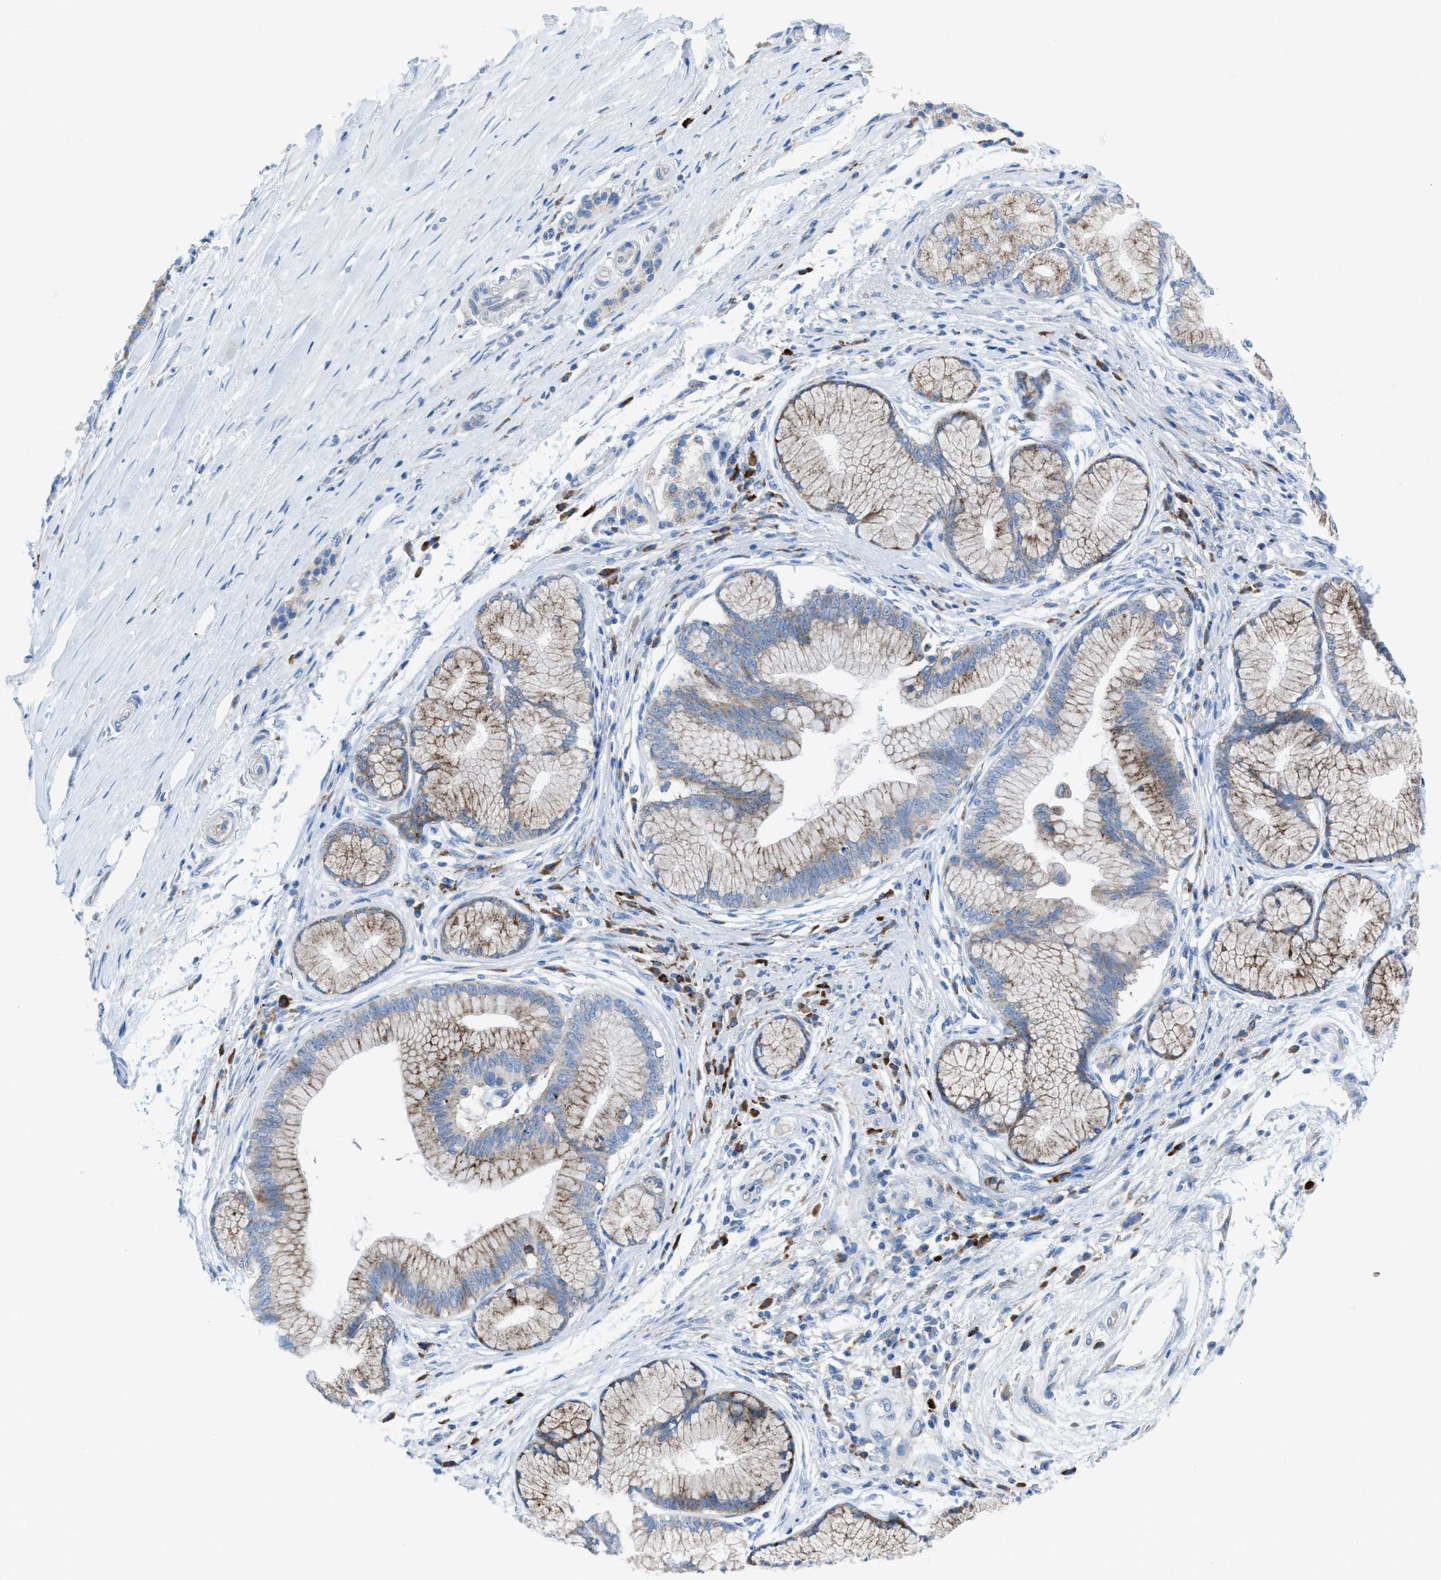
{"staining": {"intensity": "moderate", "quantity": ">75%", "location": "cytoplasmic/membranous"}, "tissue": "pancreatic cancer", "cell_type": "Tumor cells", "image_type": "cancer", "snomed": [{"axis": "morphology", "description": "Adenocarcinoma, NOS"}, {"axis": "topography", "description": "Pancreas"}], "caption": "Human pancreatic adenocarcinoma stained for a protein (brown) demonstrates moderate cytoplasmic/membranous positive positivity in approximately >75% of tumor cells.", "gene": "CD1B", "patient": {"sex": "female", "age": 70}}